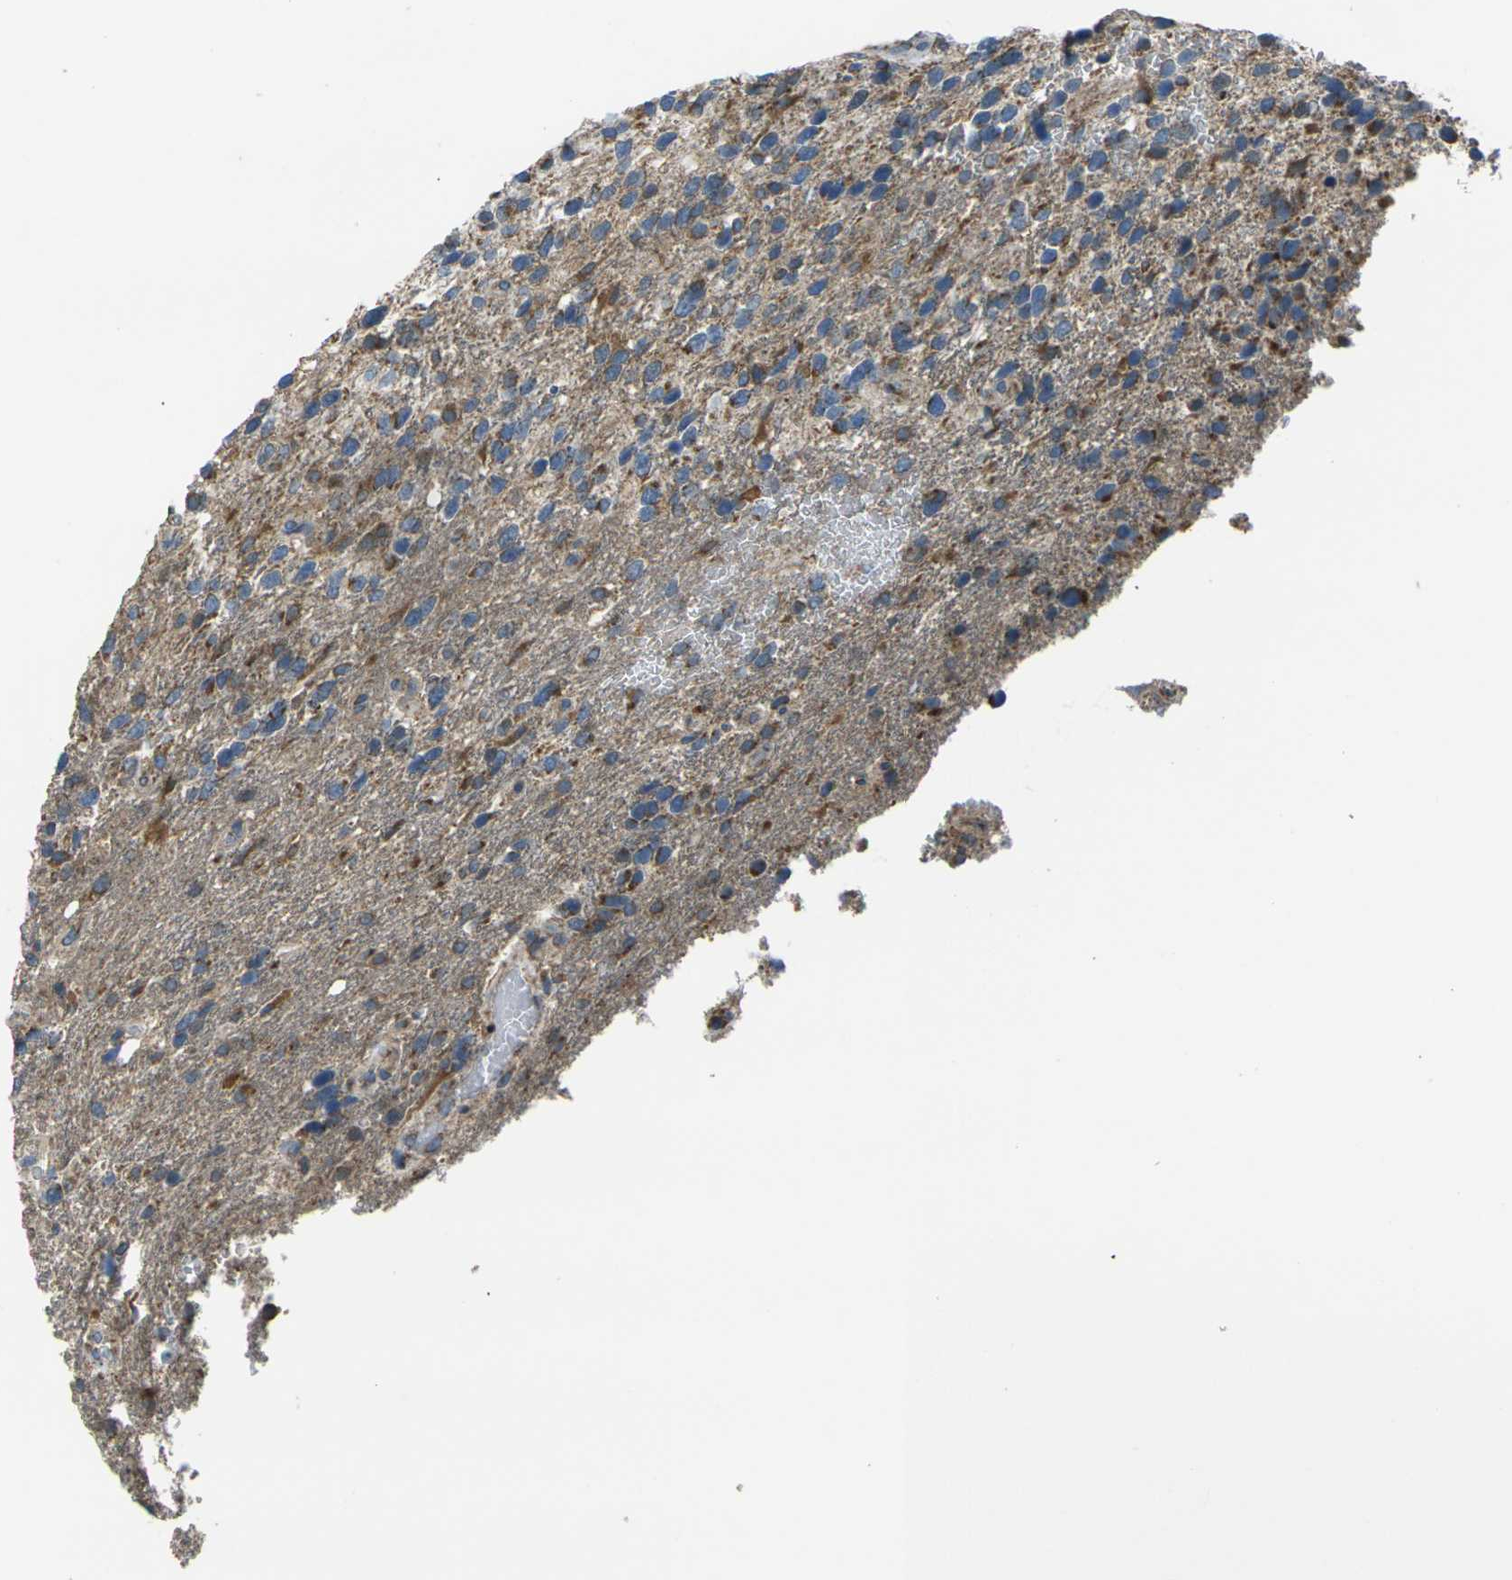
{"staining": {"intensity": "moderate", "quantity": "25%-75%", "location": "cytoplasmic/membranous"}, "tissue": "glioma", "cell_type": "Tumor cells", "image_type": "cancer", "snomed": [{"axis": "morphology", "description": "Glioma, malignant, High grade"}, {"axis": "topography", "description": "Brain"}], "caption": "Immunohistochemistry photomicrograph of glioma stained for a protein (brown), which exhibits medium levels of moderate cytoplasmic/membranous positivity in approximately 25%-75% of tumor cells.", "gene": "TMEM120B", "patient": {"sex": "female", "age": 58}}